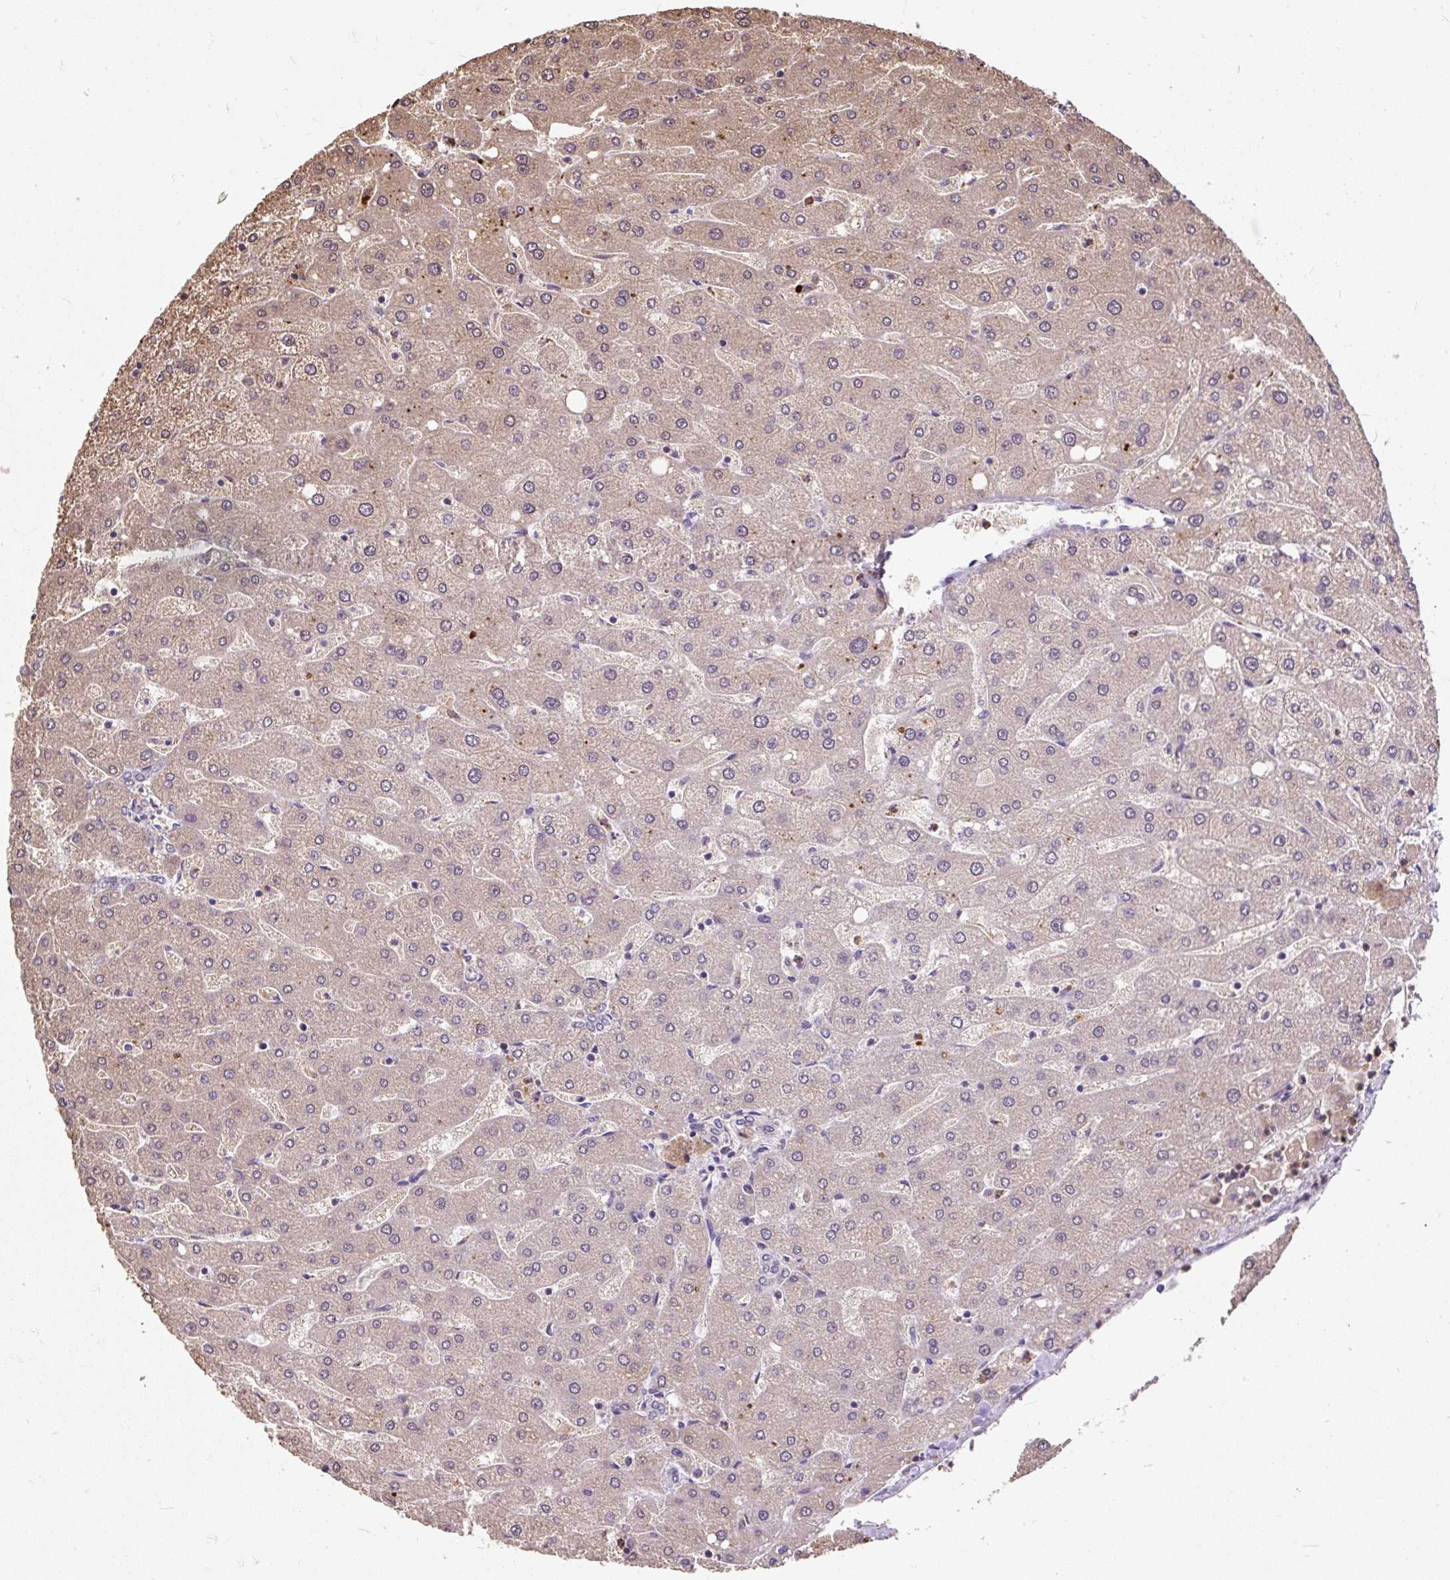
{"staining": {"intensity": "negative", "quantity": "none", "location": "none"}, "tissue": "liver", "cell_type": "Cholangiocytes", "image_type": "normal", "snomed": [{"axis": "morphology", "description": "Normal tissue, NOS"}, {"axis": "topography", "description": "Liver"}], "caption": "A high-resolution image shows immunohistochemistry (IHC) staining of benign liver, which exhibits no significant staining in cholangiocytes.", "gene": "PUS7L", "patient": {"sex": "male", "age": 67}}